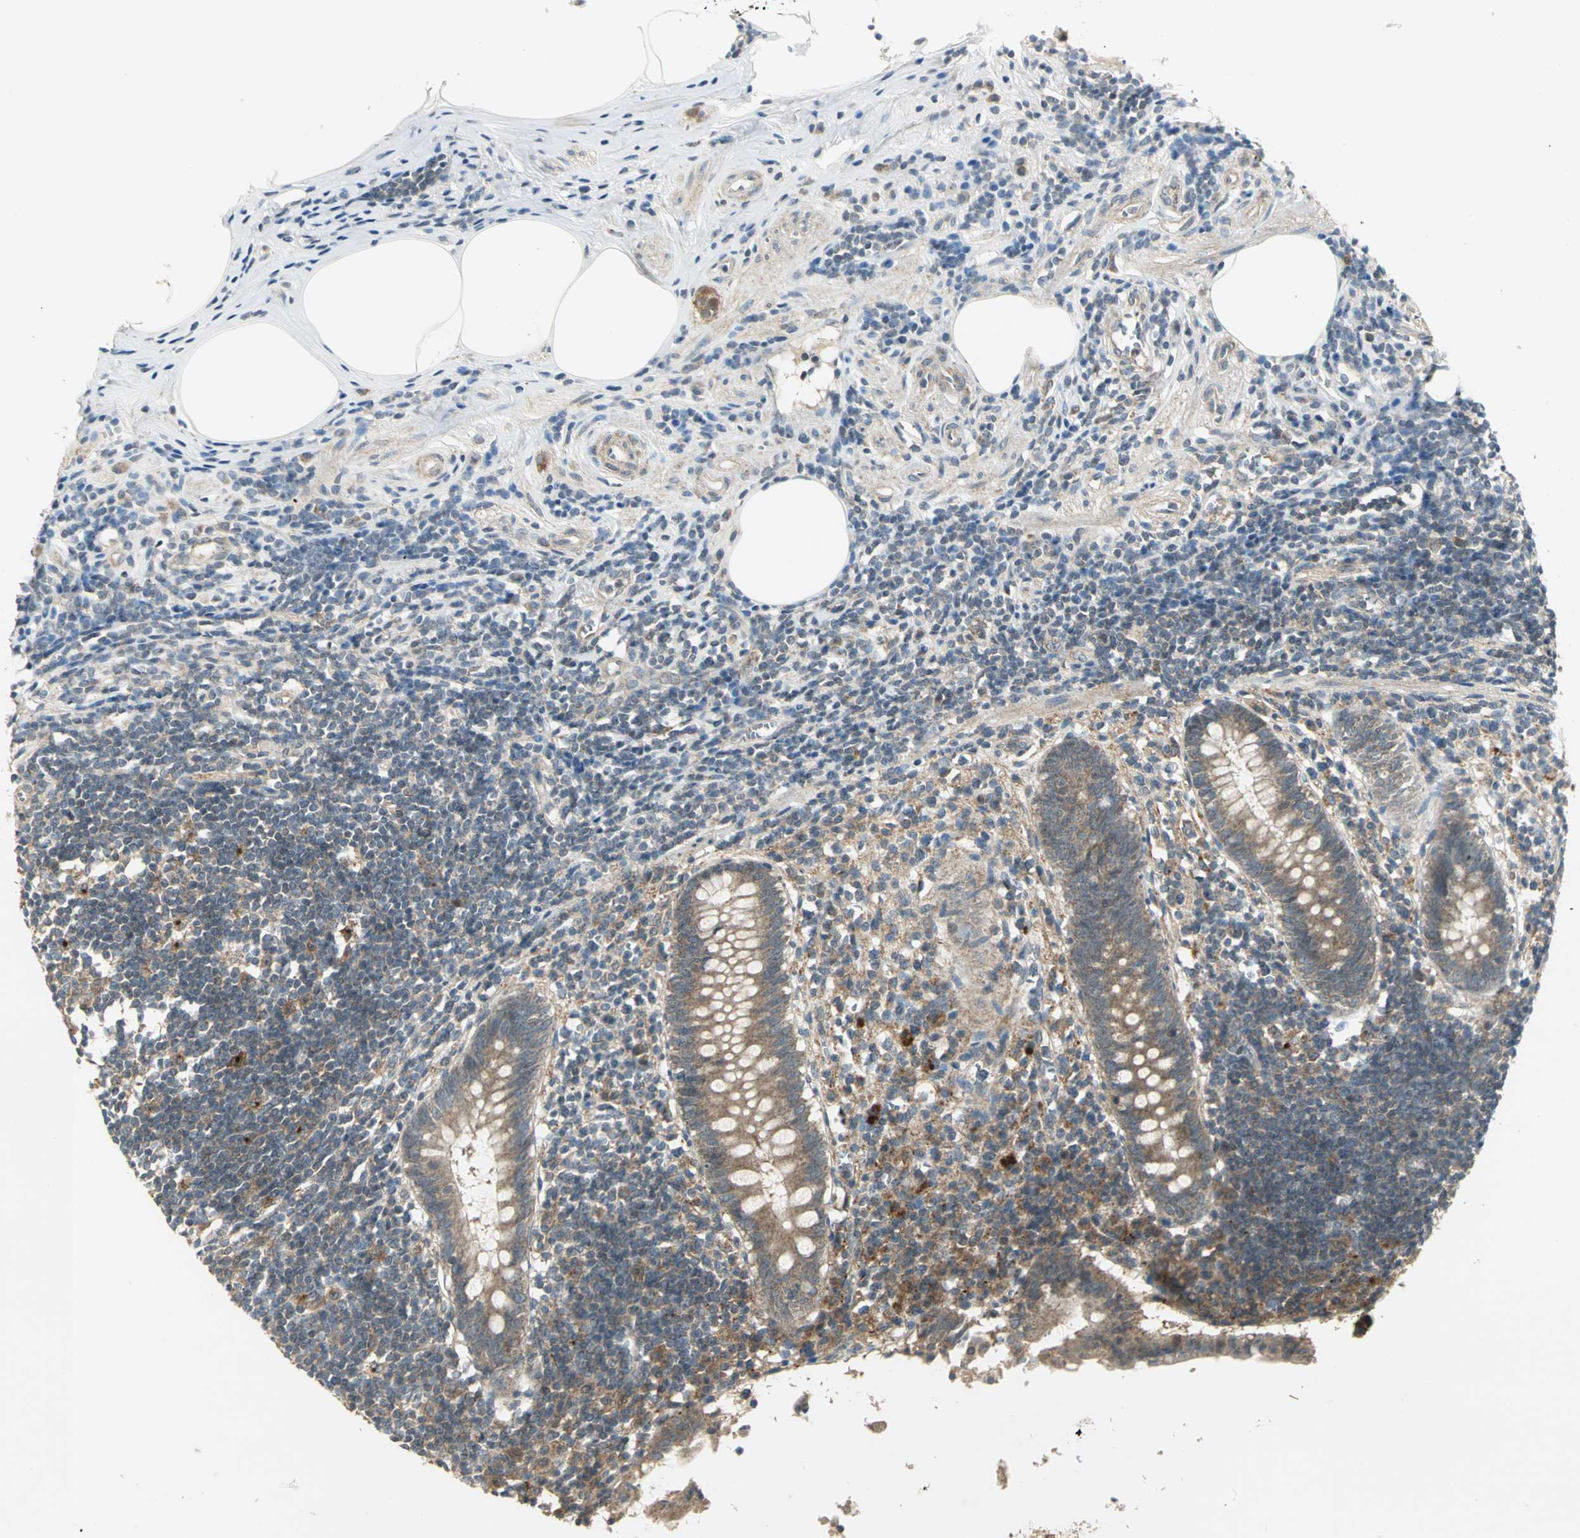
{"staining": {"intensity": "weak", "quantity": ">75%", "location": "cytoplasmic/membranous"}, "tissue": "appendix", "cell_type": "Glandular cells", "image_type": "normal", "snomed": [{"axis": "morphology", "description": "Normal tissue, NOS"}, {"axis": "topography", "description": "Appendix"}], "caption": "Immunohistochemical staining of benign human appendix reveals >75% levels of weak cytoplasmic/membranous protein positivity in approximately >75% of glandular cells.", "gene": "MAPK8IP3", "patient": {"sex": "female", "age": 50}}